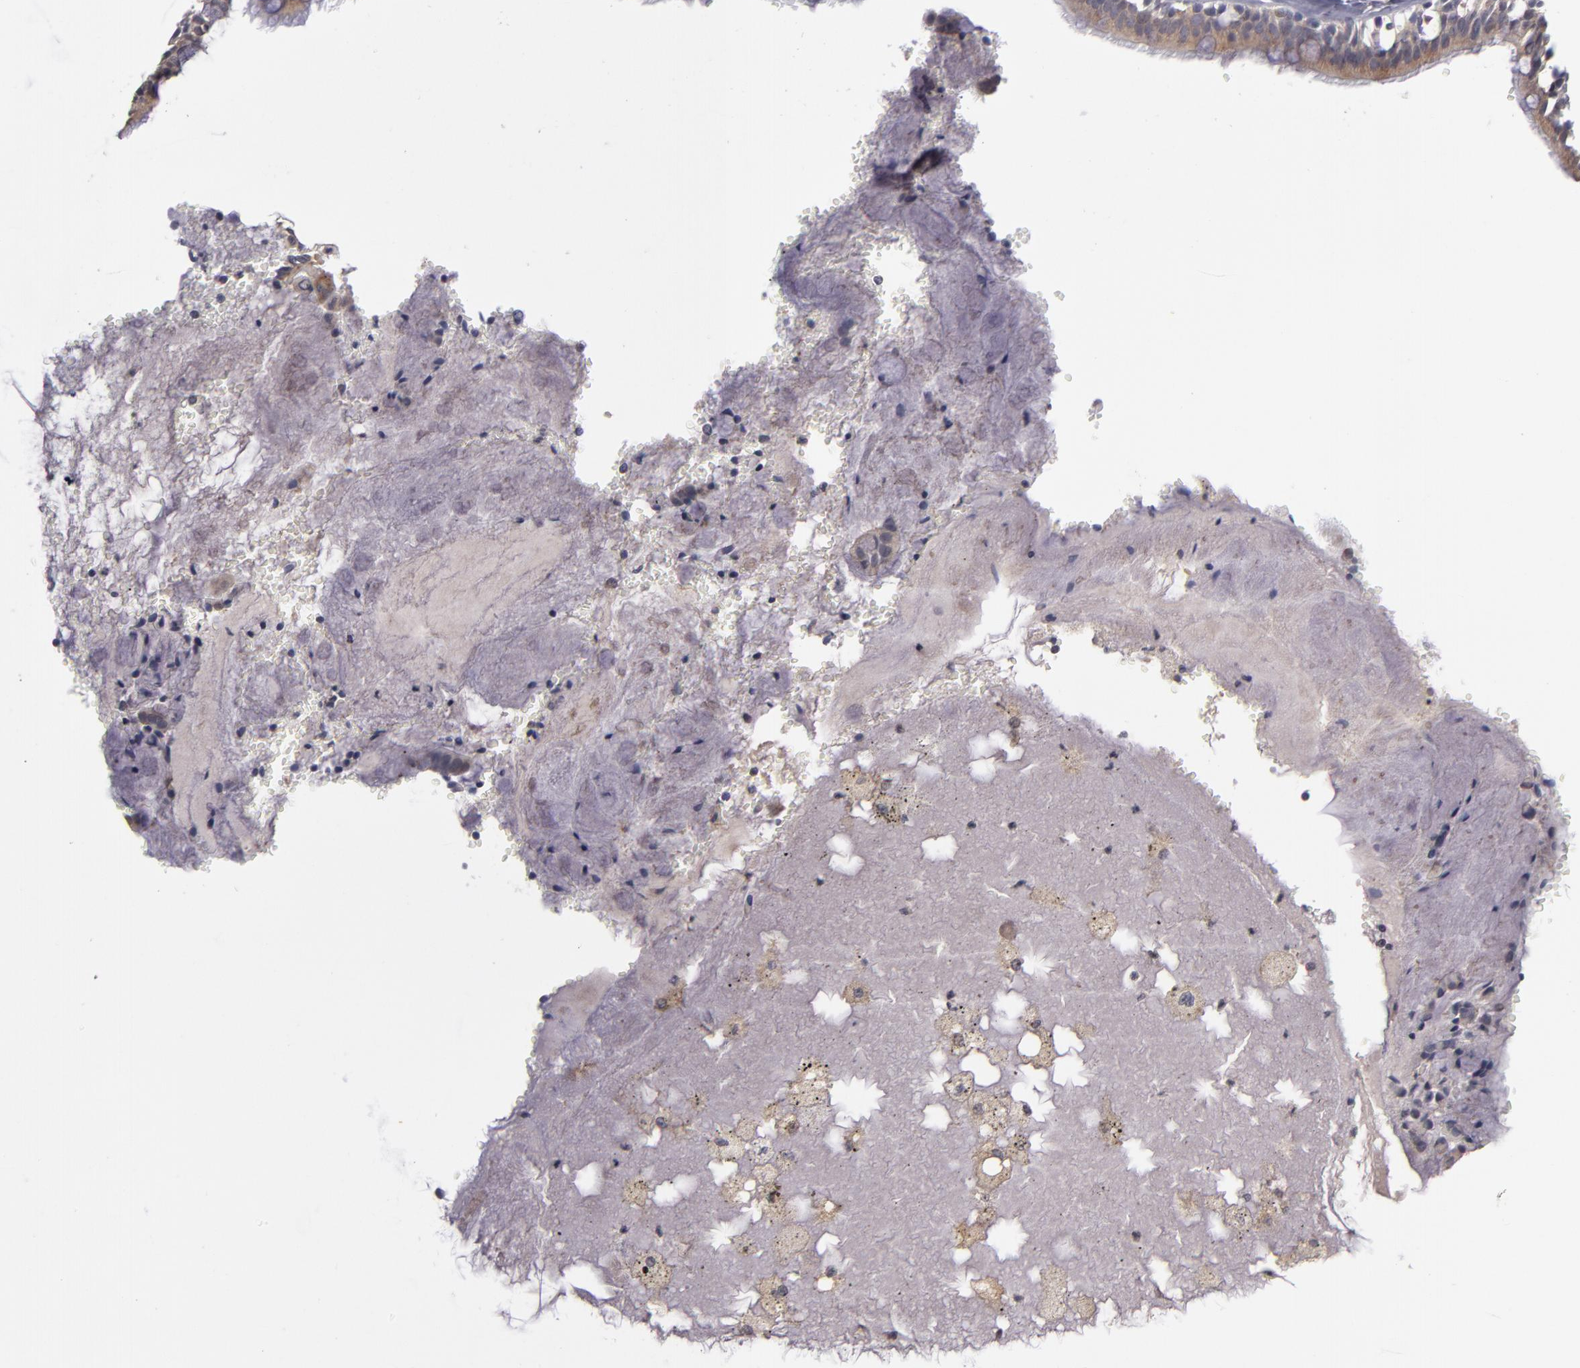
{"staining": {"intensity": "moderate", "quantity": ">75%", "location": "cytoplasmic/membranous"}, "tissue": "bronchus", "cell_type": "Respiratory epithelial cells", "image_type": "normal", "snomed": [{"axis": "morphology", "description": "Normal tissue, NOS"}, {"axis": "topography", "description": "Bronchus"}, {"axis": "topography", "description": "Lung"}], "caption": "Brown immunohistochemical staining in unremarkable bronchus demonstrates moderate cytoplasmic/membranous positivity in approximately >75% of respiratory epithelial cells.", "gene": "CTSO", "patient": {"sex": "female", "age": 56}}